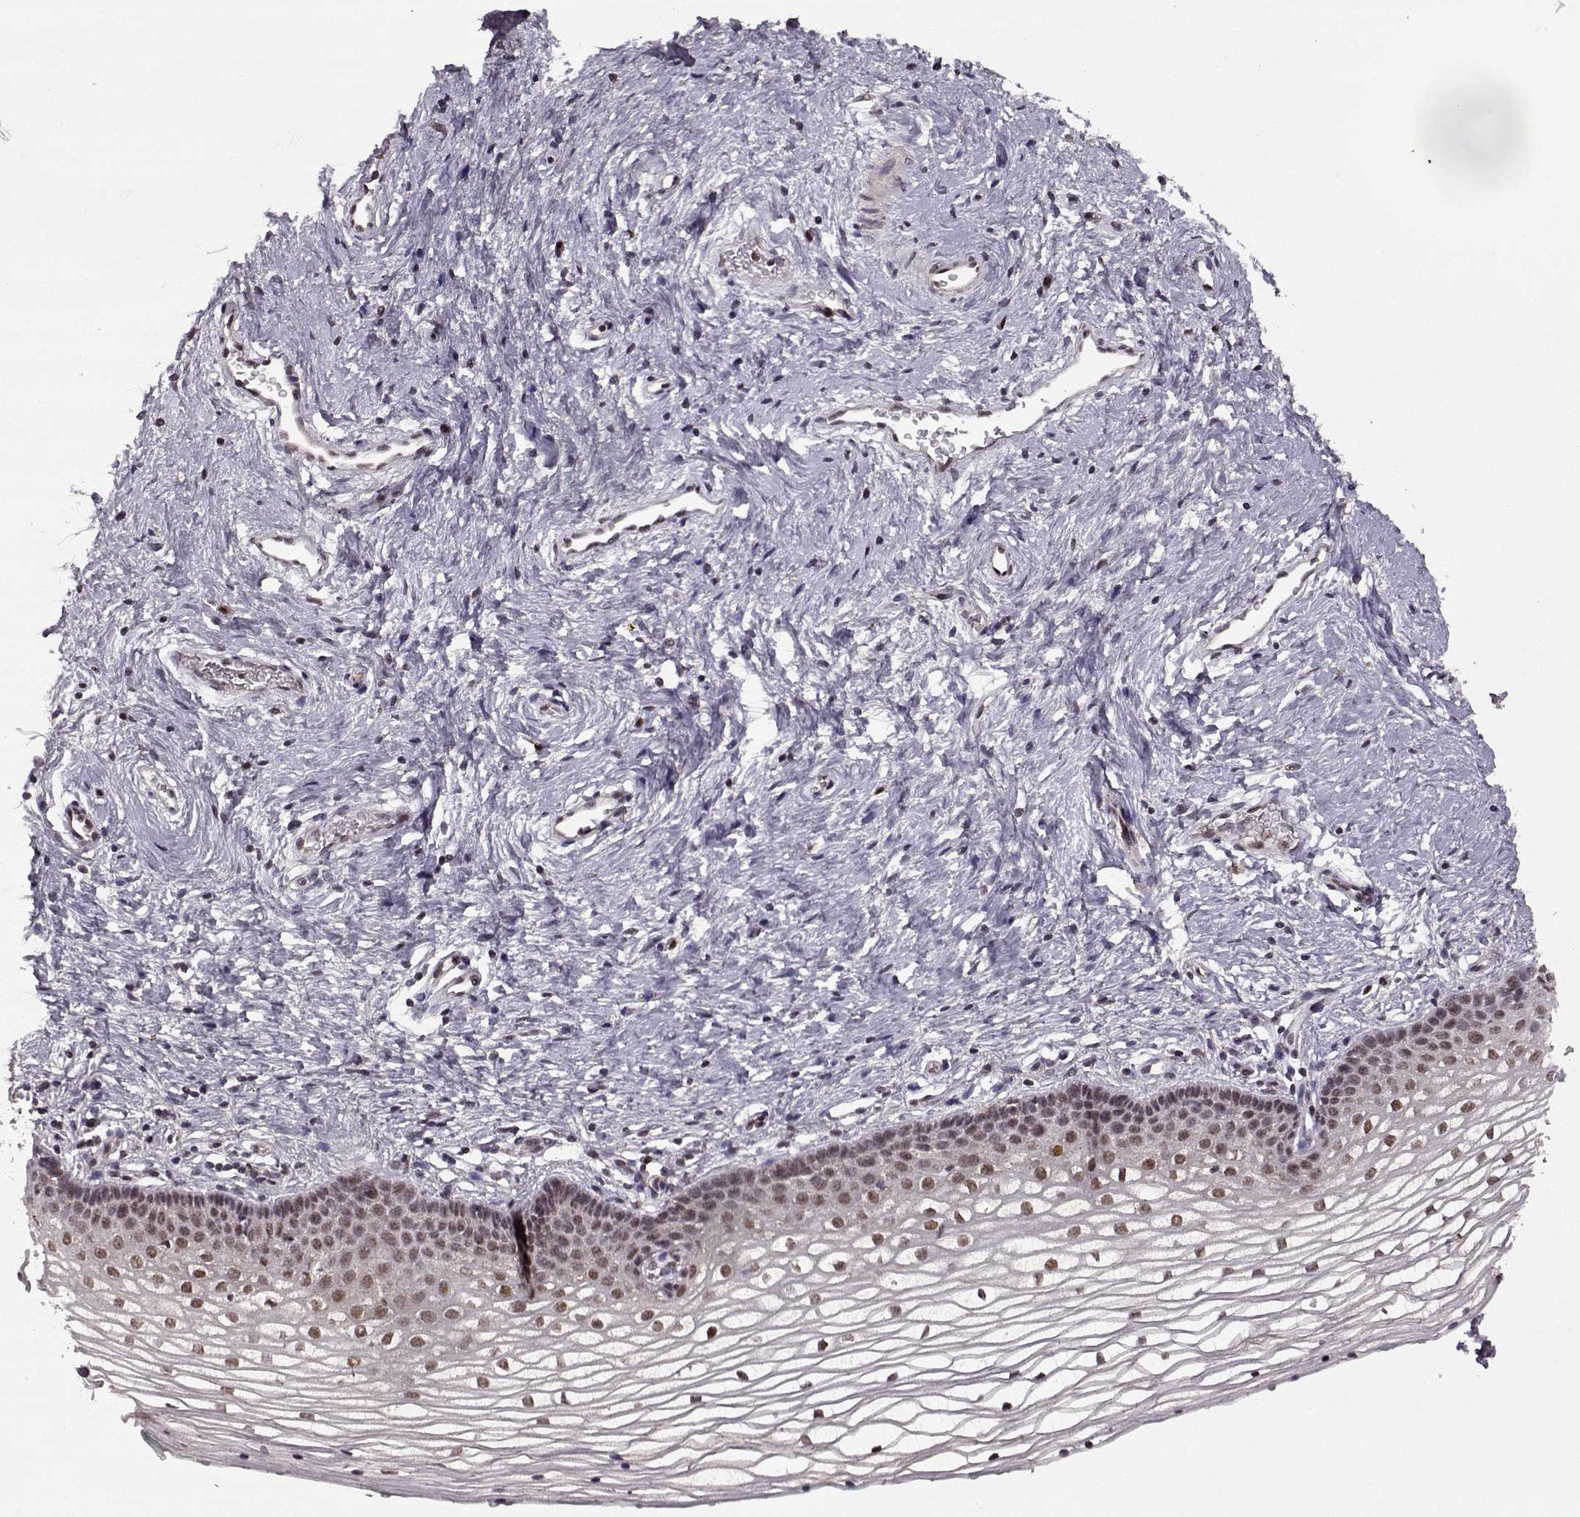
{"staining": {"intensity": "moderate", "quantity": ">75%", "location": "nuclear"}, "tissue": "vagina", "cell_type": "Squamous epithelial cells", "image_type": "normal", "snomed": [{"axis": "morphology", "description": "Normal tissue, NOS"}, {"axis": "topography", "description": "Vagina"}], "caption": "A high-resolution photomicrograph shows IHC staining of benign vagina, which exhibits moderate nuclear staining in approximately >75% of squamous epithelial cells. Using DAB (3,3'-diaminobenzidine) (brown) and hematoxylin (blue) stains, captured at high magnification using brightfield microscopy.", "gene": "PSMA7", "patient": {"sex": "female", "age": 36}}